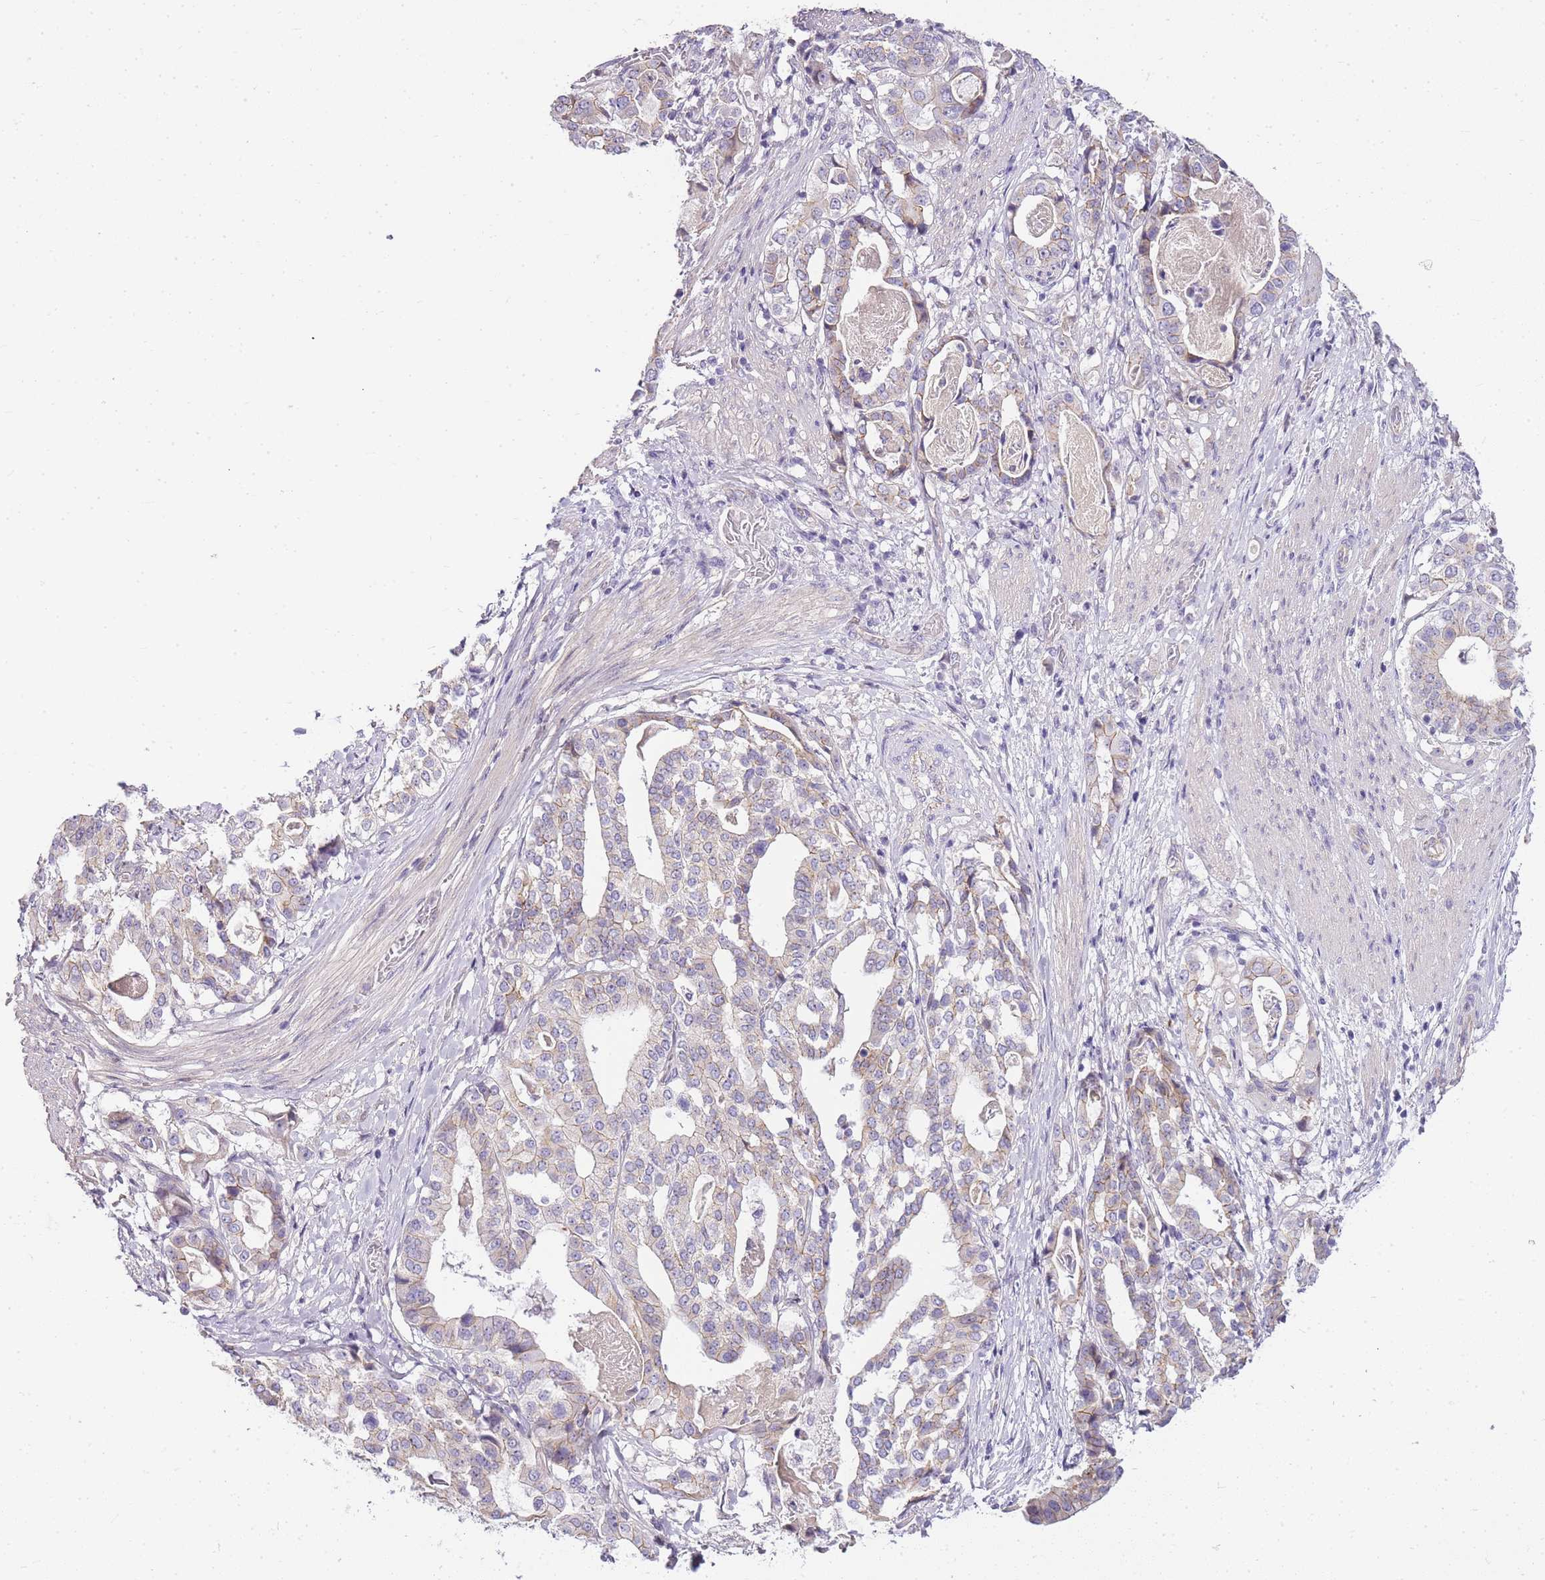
{"staining": {"intensity": "weak", "quantity": "<25%", "location": "cytoplasmic/membranous"}, "tissue": "stomach cancer", "cell_type": "Tumor cells", "image_type": "cancer", "snomed": [{"axis": "morphology", "description": "Adenocarcinoma, NOS"}, {"axis": "topography", "description": "Stomach"}], "caption": "The image shows no significant expression in tumor cells of adenocarcinoma (stomach).", "gene": "CLBA1", "patient": {"sex": "male", "age": 48}}